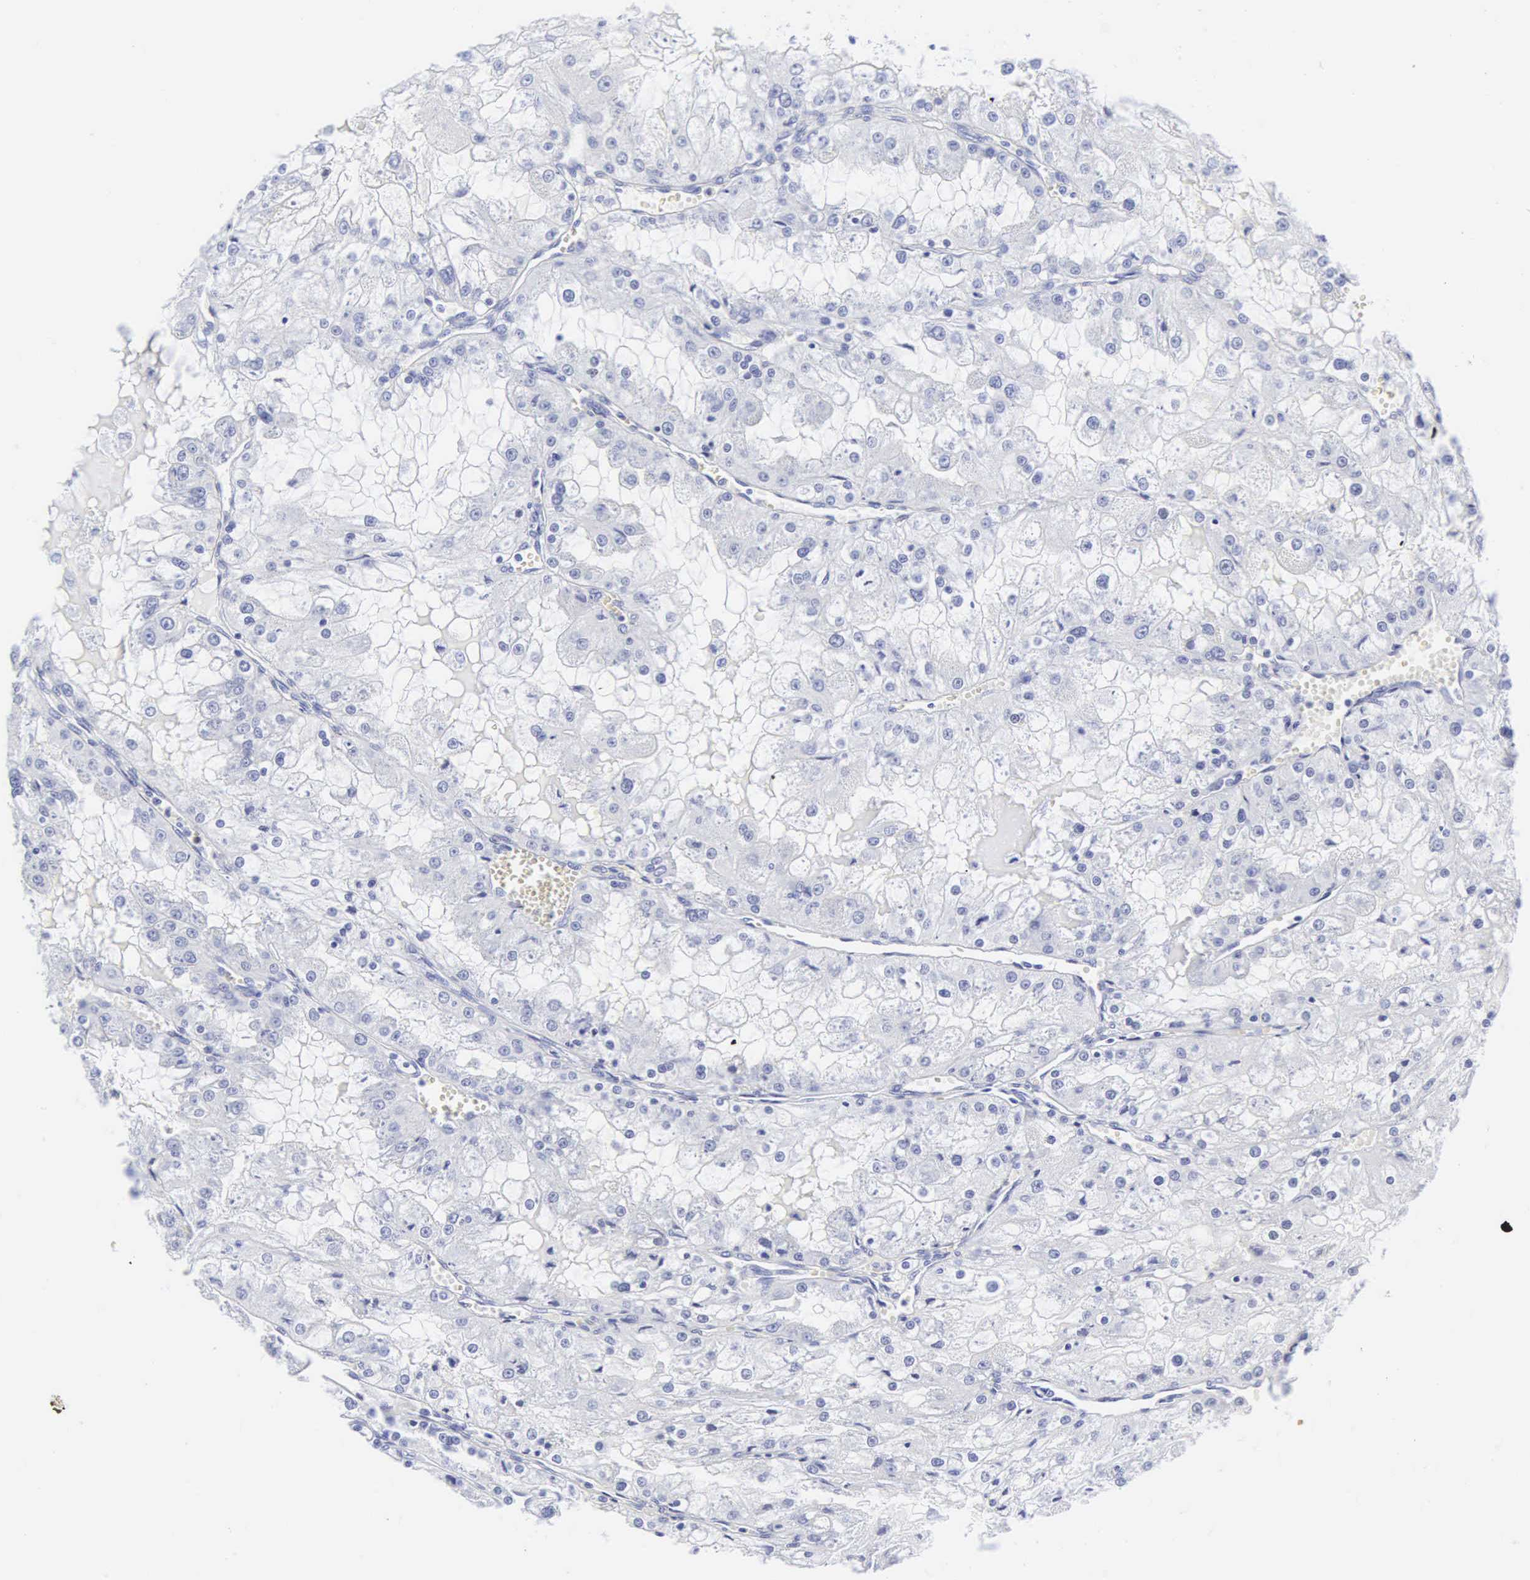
{"staining": {"intensity": "negative", "quantity": "none", "location": "none"}, "tissue": "renal cancer", "cell_type": "Tumor cells", "image_type": "cancer", "snomed": [{"axis": "morphology", "description": "Adenocarcinoma, NOS"}, {"axis": "topography", "description": "Kidney"}], "caption": "Immunohistochemistry of renal cancer reveals no expression in tumor cells.", "gene": "CGB3", "patient": {"sex": "female", "age": 74}}